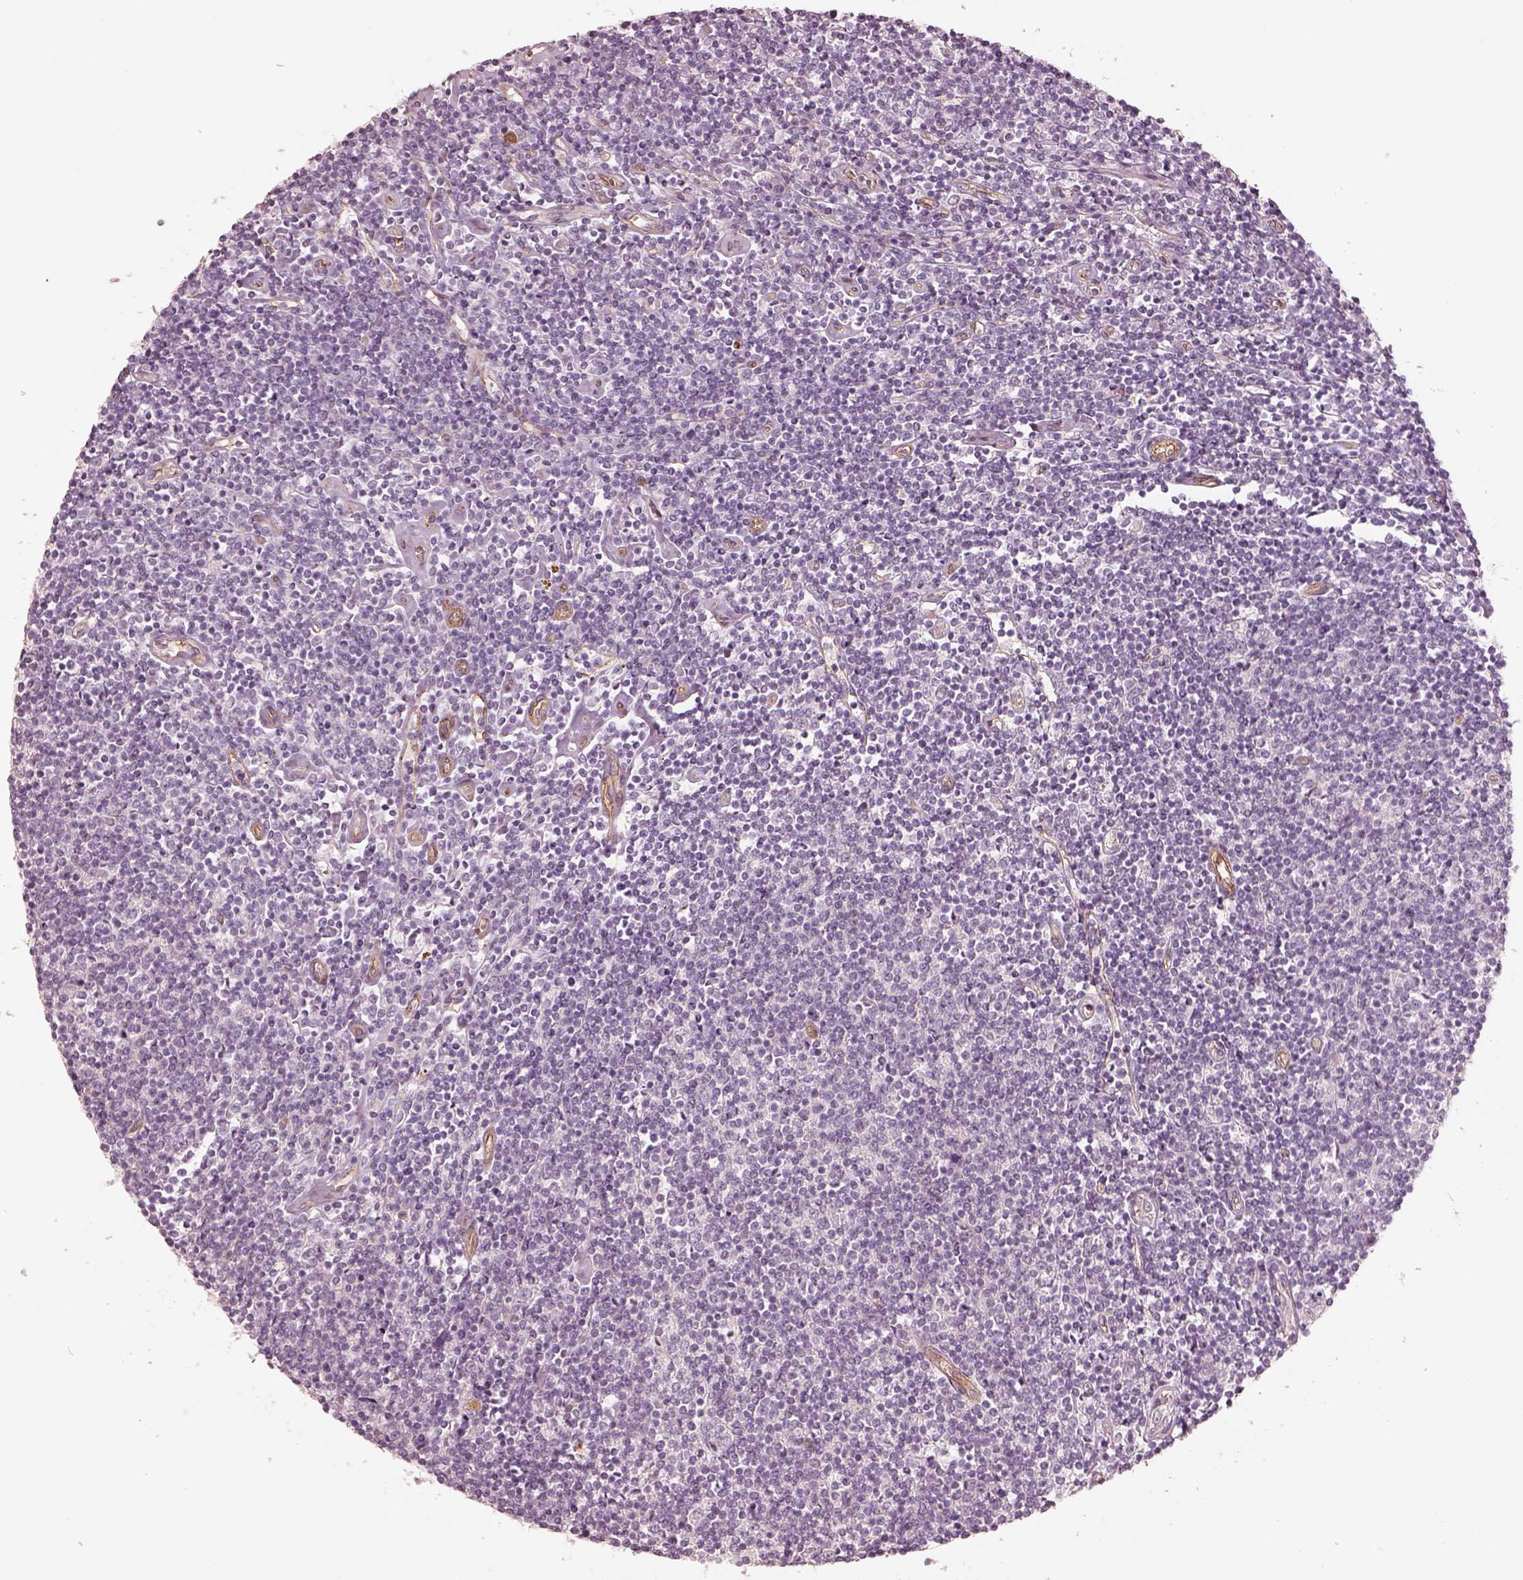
{"staining": {"intensity": "negative", "quantity": "none", "location": "none"}, "tissue": "lymphoma", "cell_type": "Tumor cells", "image_type": "cancer", "snomed": [{"axis": "morphology", "description": "Hodgkin's disease, NOS"}, {"axis": "topography", "description": "Lymph node"}], "caption": "DAB (3,3'-diaminobenzidine) immunohistochemical staining of Hodgkin's disease demonstrates no significant staining in tumor cells. (DAB immunohistochemistry (IHC) visualized using brightfield microscopy, high magnification).", "gene": "CRYM", "patient": {"sex": "male", "age": 40}}